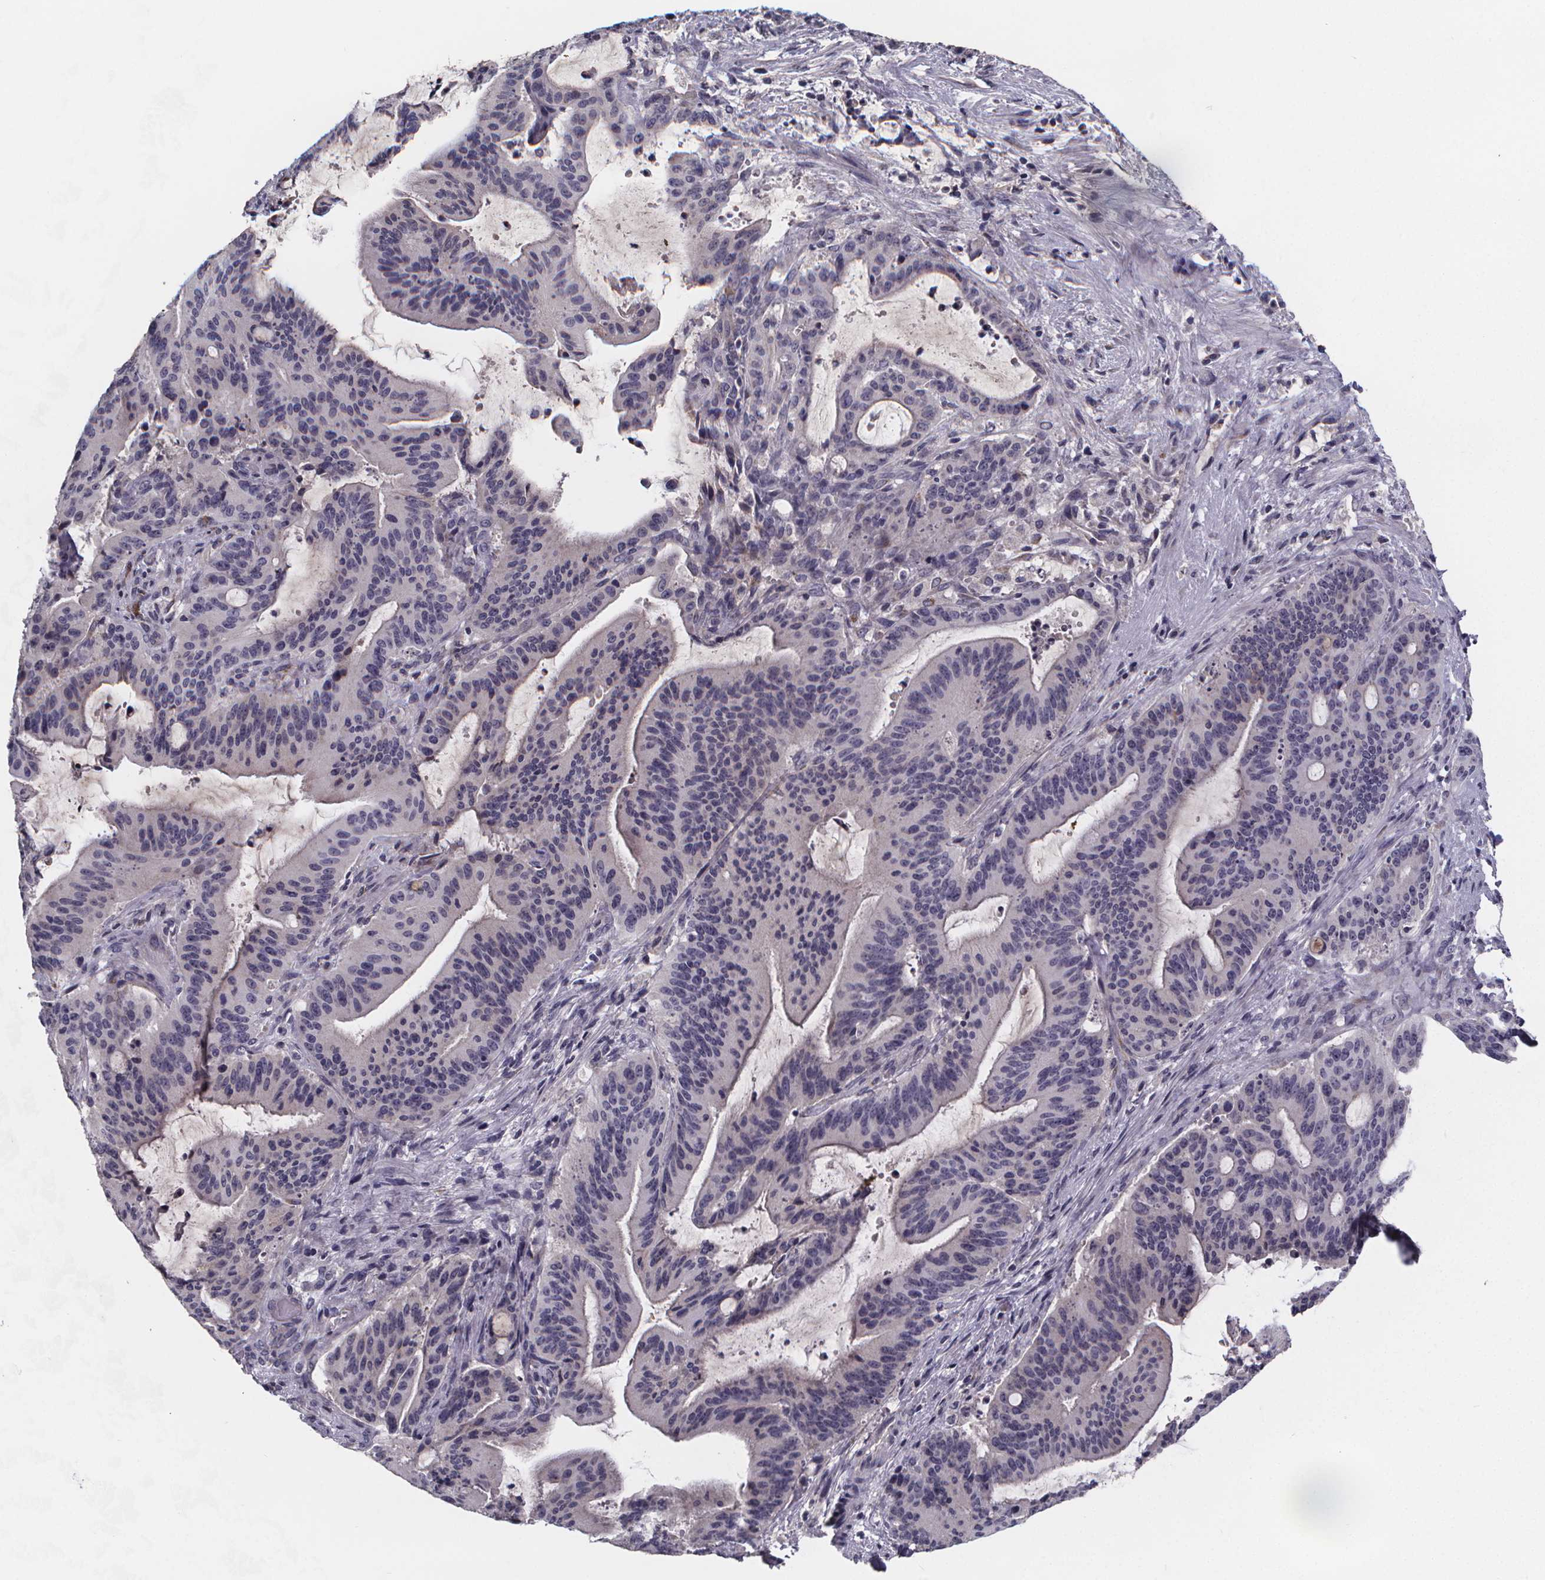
{"staining": {"intensity": "negative", "quantity": "none", "location": "none"}, "tissue": "liver cancer", "cell_type": "Tumor cells", "image_type": "cancer", "snomed": [{"axis": "morphology", "description": "Cholangiocarcinoma"}, {"axis": "topography", "description": "Liver"}], "caption": "DAB (3,3'-diaminobenzidine) immunohistochemical staining of human liver cholangiocarcinoma displays no significant expression in tumor cells. The staining is performed using DAB brown chromogen with nuclei counter-stained in using hematoxylin.", "gene": "AGT", "patient": {"sex": "female", "age": 73}}